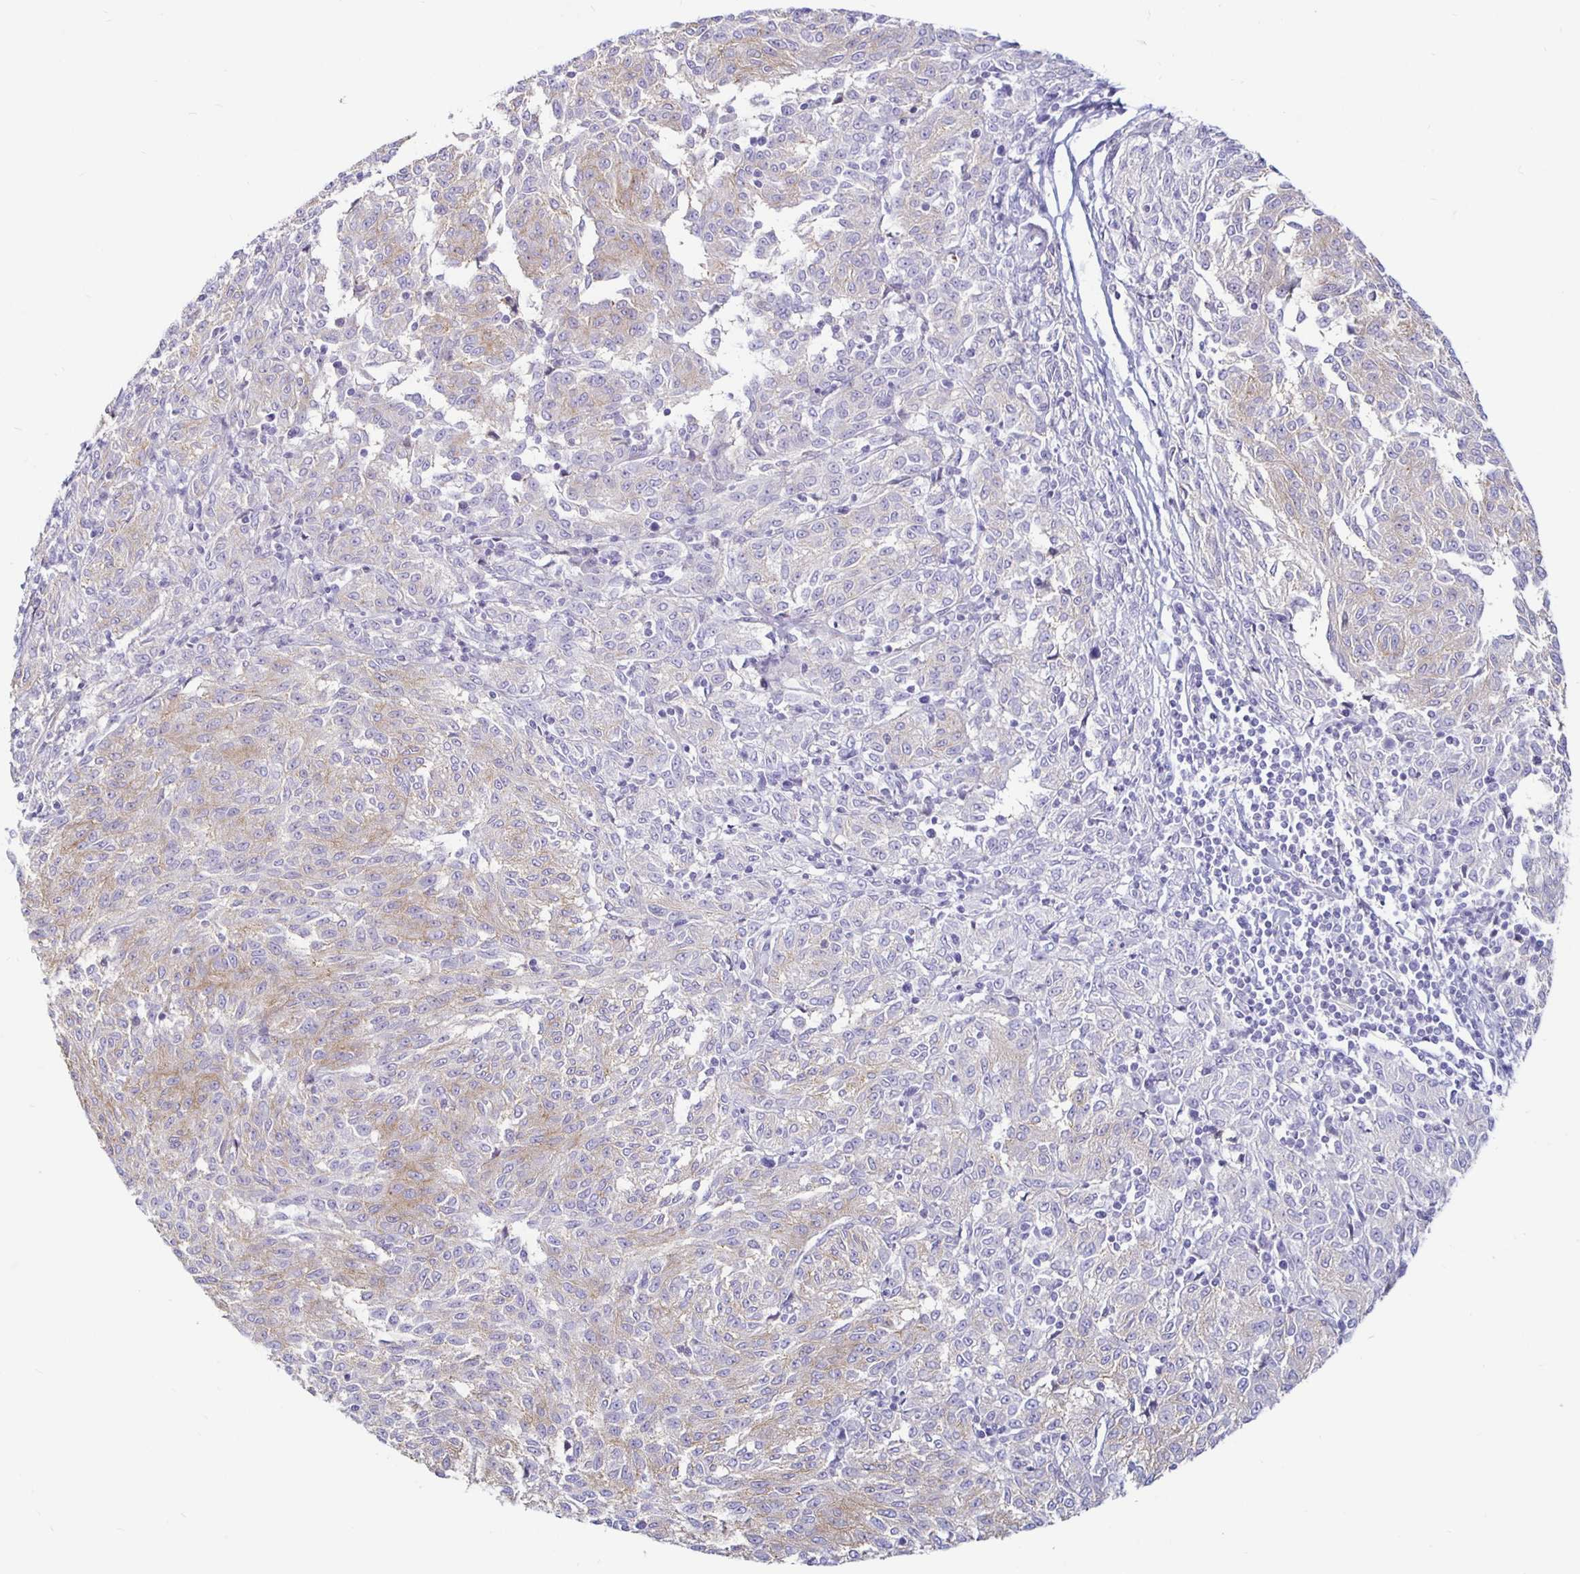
{"staining": {"intensity": "weak", "quantity": "25%-75%", "location": "cytoplasmic/membranous"}, "tissue": "melanoma", "cell_type": "Tumor cells", "image_type": "cancer", "snomed": [{"axis": "morphology", "description": "Malignant melanoma, NOS"}, {"axis": "topography", "description": "Skin"}], "caption": "A high-resolution photomicrograph shows immunohistochemistry (IHC) staining of melanoma, which exhibits weak cytoplasmic/membranous staining in approximately 25%-75% of tumor cells.", "gene": "SIRPA", "patient": {"sex": "female", "age": 72}}